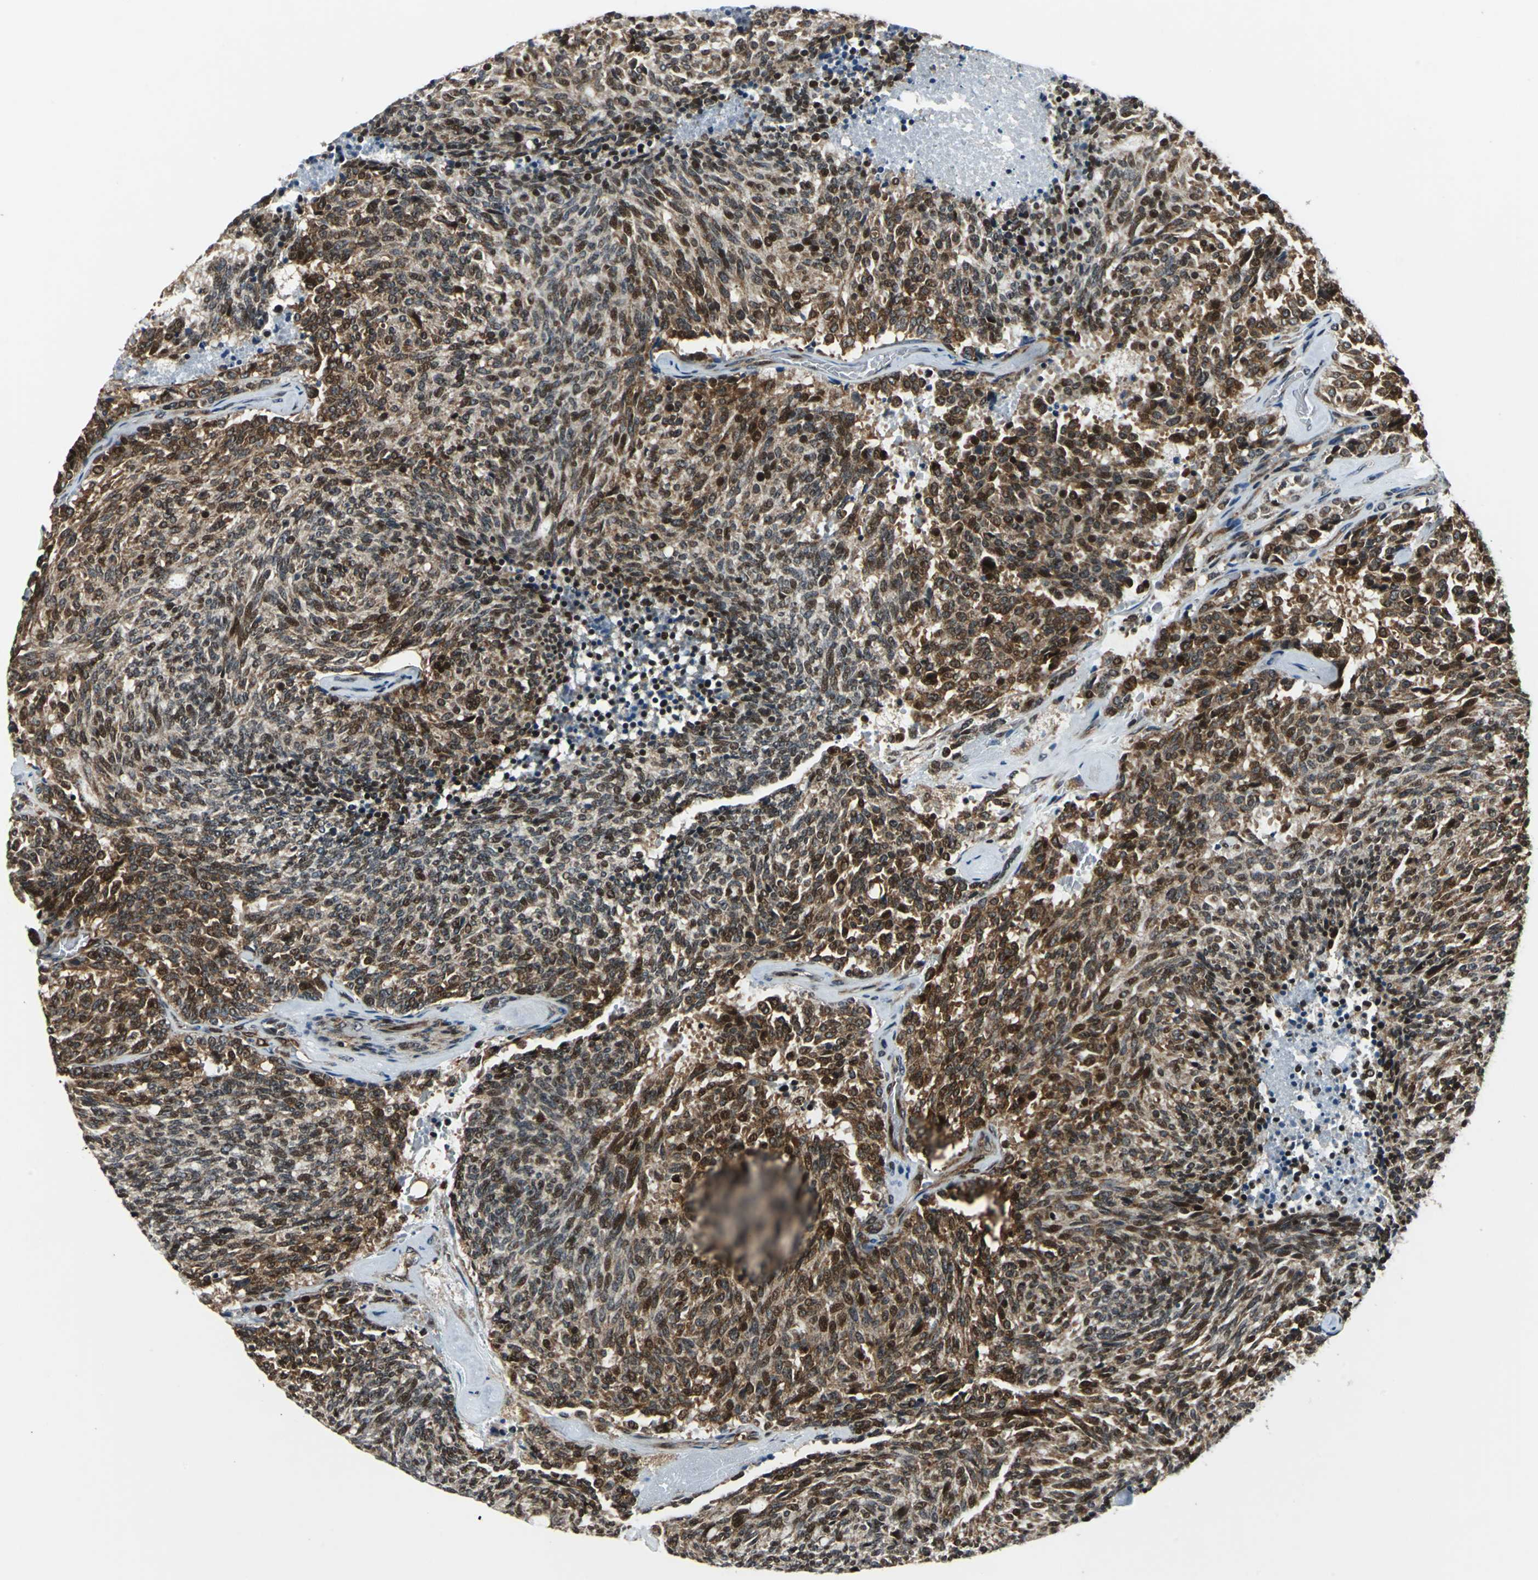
{"staining": {"intensity": "moderate", "quantity": ">75%", "location": "cytoplasmic/membranous,nuclear"}, "tissue": "carcinoid", "cell_type": "Tumor cells", "image_type": "cancer", "snomed": [{"axis": "morphology", "description": "Carcinoid, malignant, NOS"}, {"axis": "topography", "description": "Pancreas"}], "caption": "An immunohistochemistry (IHC) image of neoplastic tissue is shown. Protein staining in brown highlights moderate cytoplasmic/membranous and nuclear positivity in carcinoid within tumor cells.", "gene": "AATF", "patient": {"sex": "female", "age": 54}}